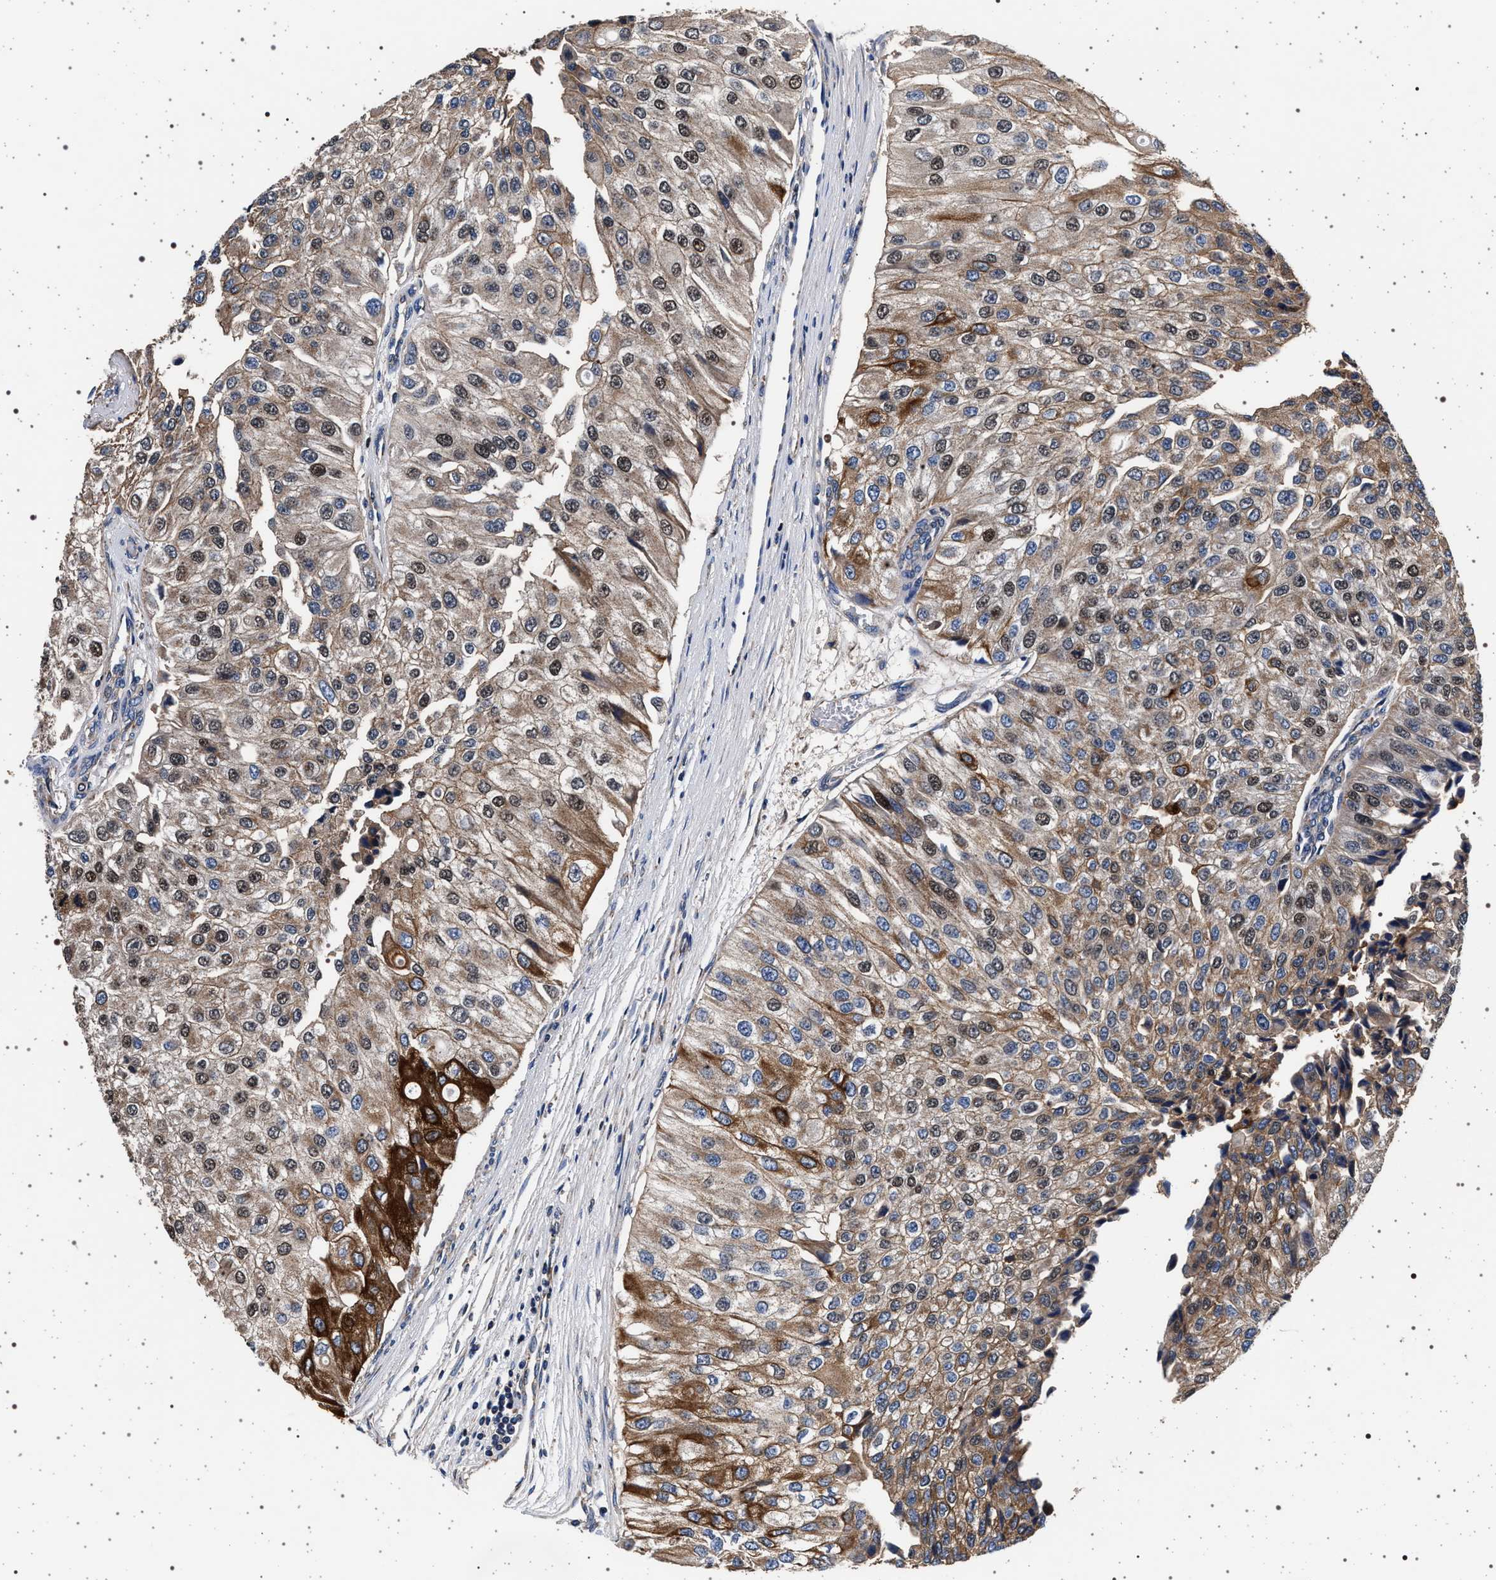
{"staining": {"intensity": "moderate", "quantity": ">75%", "location": "cytoplasmic/membranous,nuclear"}, "tissue": "urothelial cancer", "cell_type": "Tumor cells", "image_type": "cancer", "snomed": [{"axis": "morphology", "description": "Urothelial carcinoma, High grade"}, {"axis": "topography", "description": "Kidney"}, {"axis": "topography", "description": "Urinary bladder"}], "caption": "Tumor cells demonstrate medium levels of moderate cytoplasmic/membranous and nuclear expression in approximately >75% of cells in human urothelial carcinoma (high-grade). (DAB = brown stain, brightfield microscopy at high magnification).", "gene": "MAP3K2", "patient": {"sex": "male", "age": 77}}